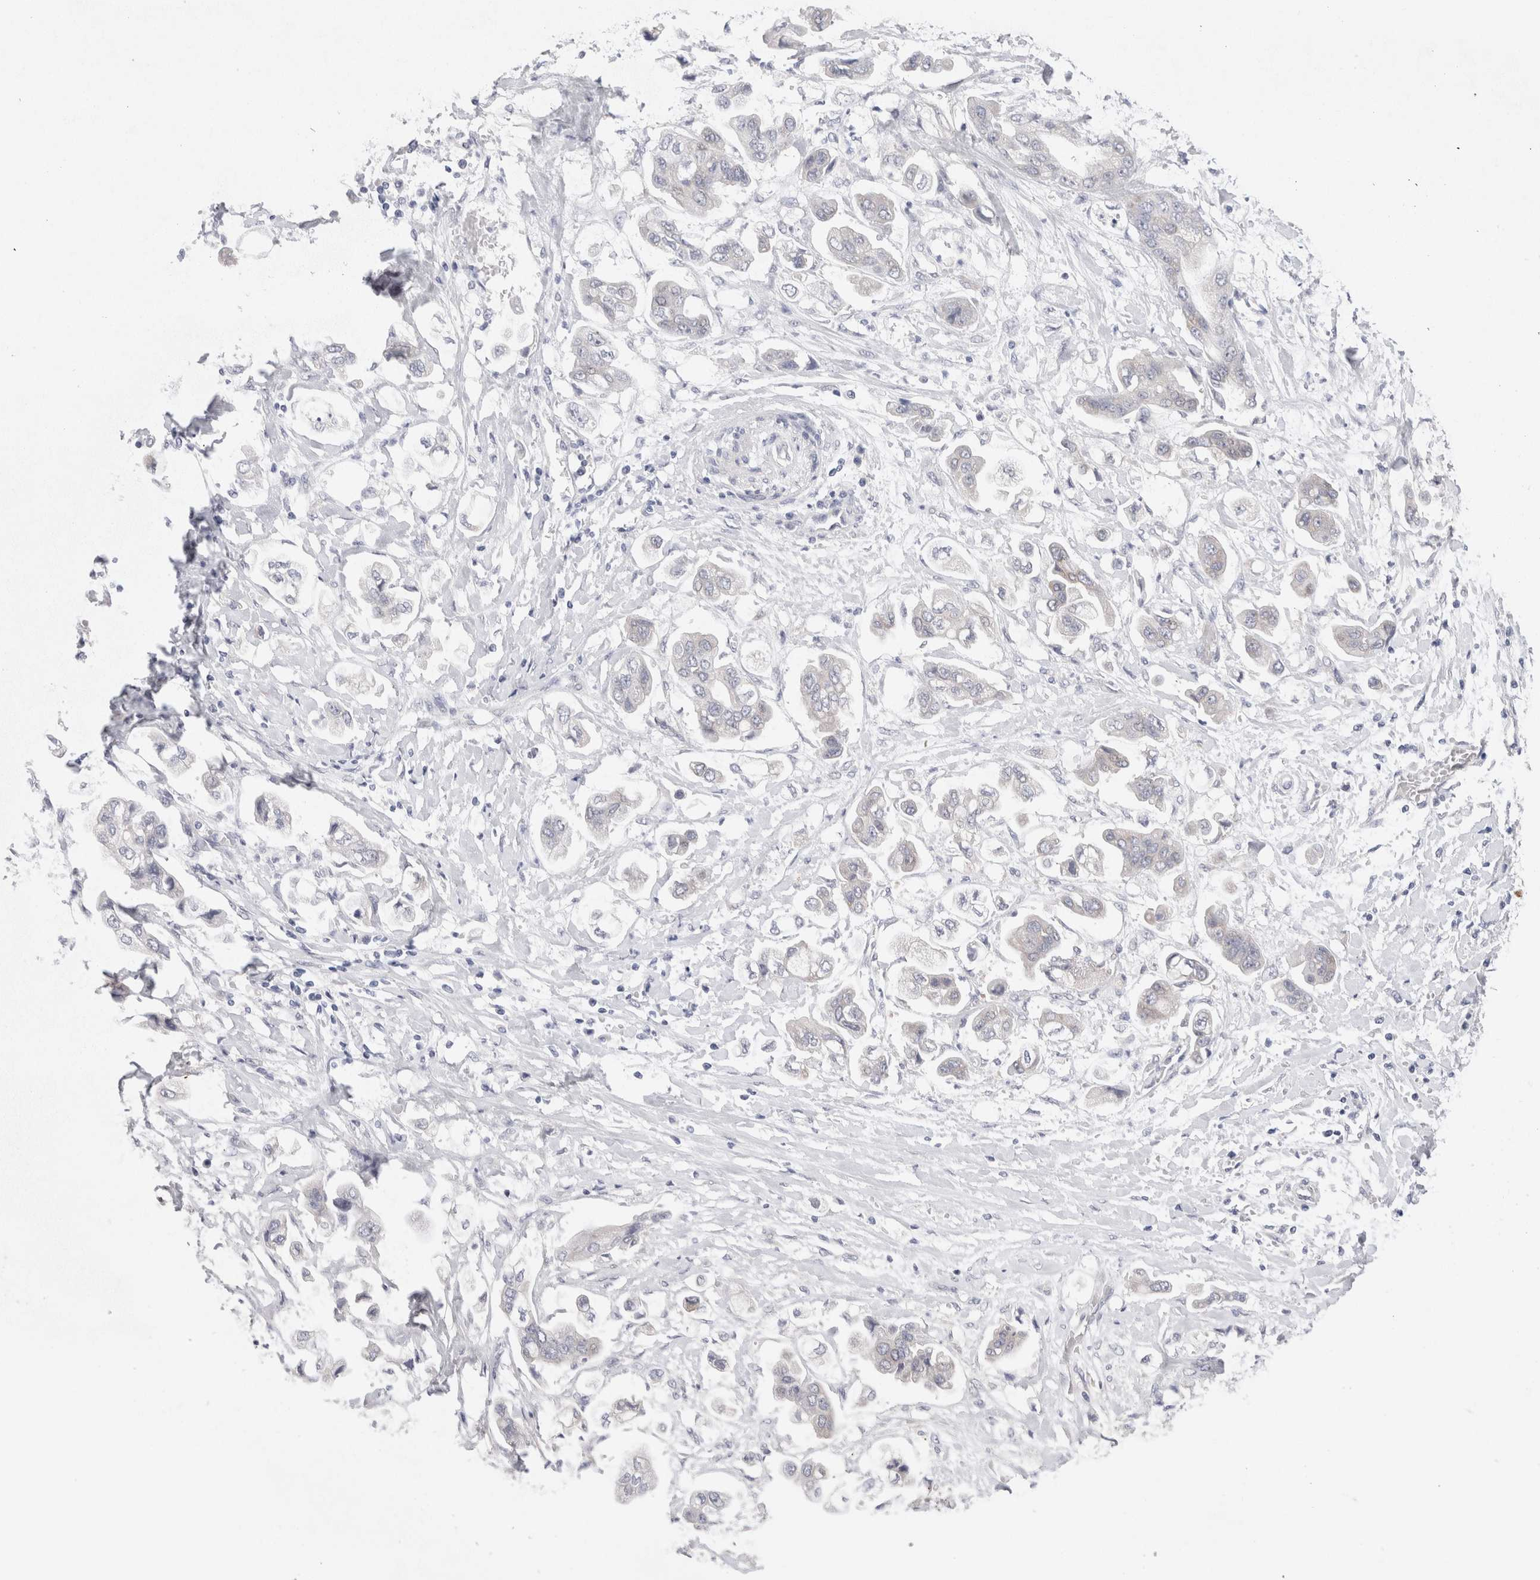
{"staining": {"intensity": "negative", "quantity": "none", "location": "none"}, "tissue": "stomach cancer", "cell_type": "Tumor cells", "image_type": "cancer", "snomed": [{"axis": "morphology", "description": "Adenocarcinoma, NOS"}, {"axis": "topography", "description": "Stomach"}], "caption": "A high-resolution photomicrograph shows IHC staining of stomach adenocarcinoma, which exhibits no significant expression in tumor cells. (Brightfield microscopy of DAB immunohistochemistry at high magnification).", "gene": "WIPF2", "patient": {"sex": "male", "age": 62}}